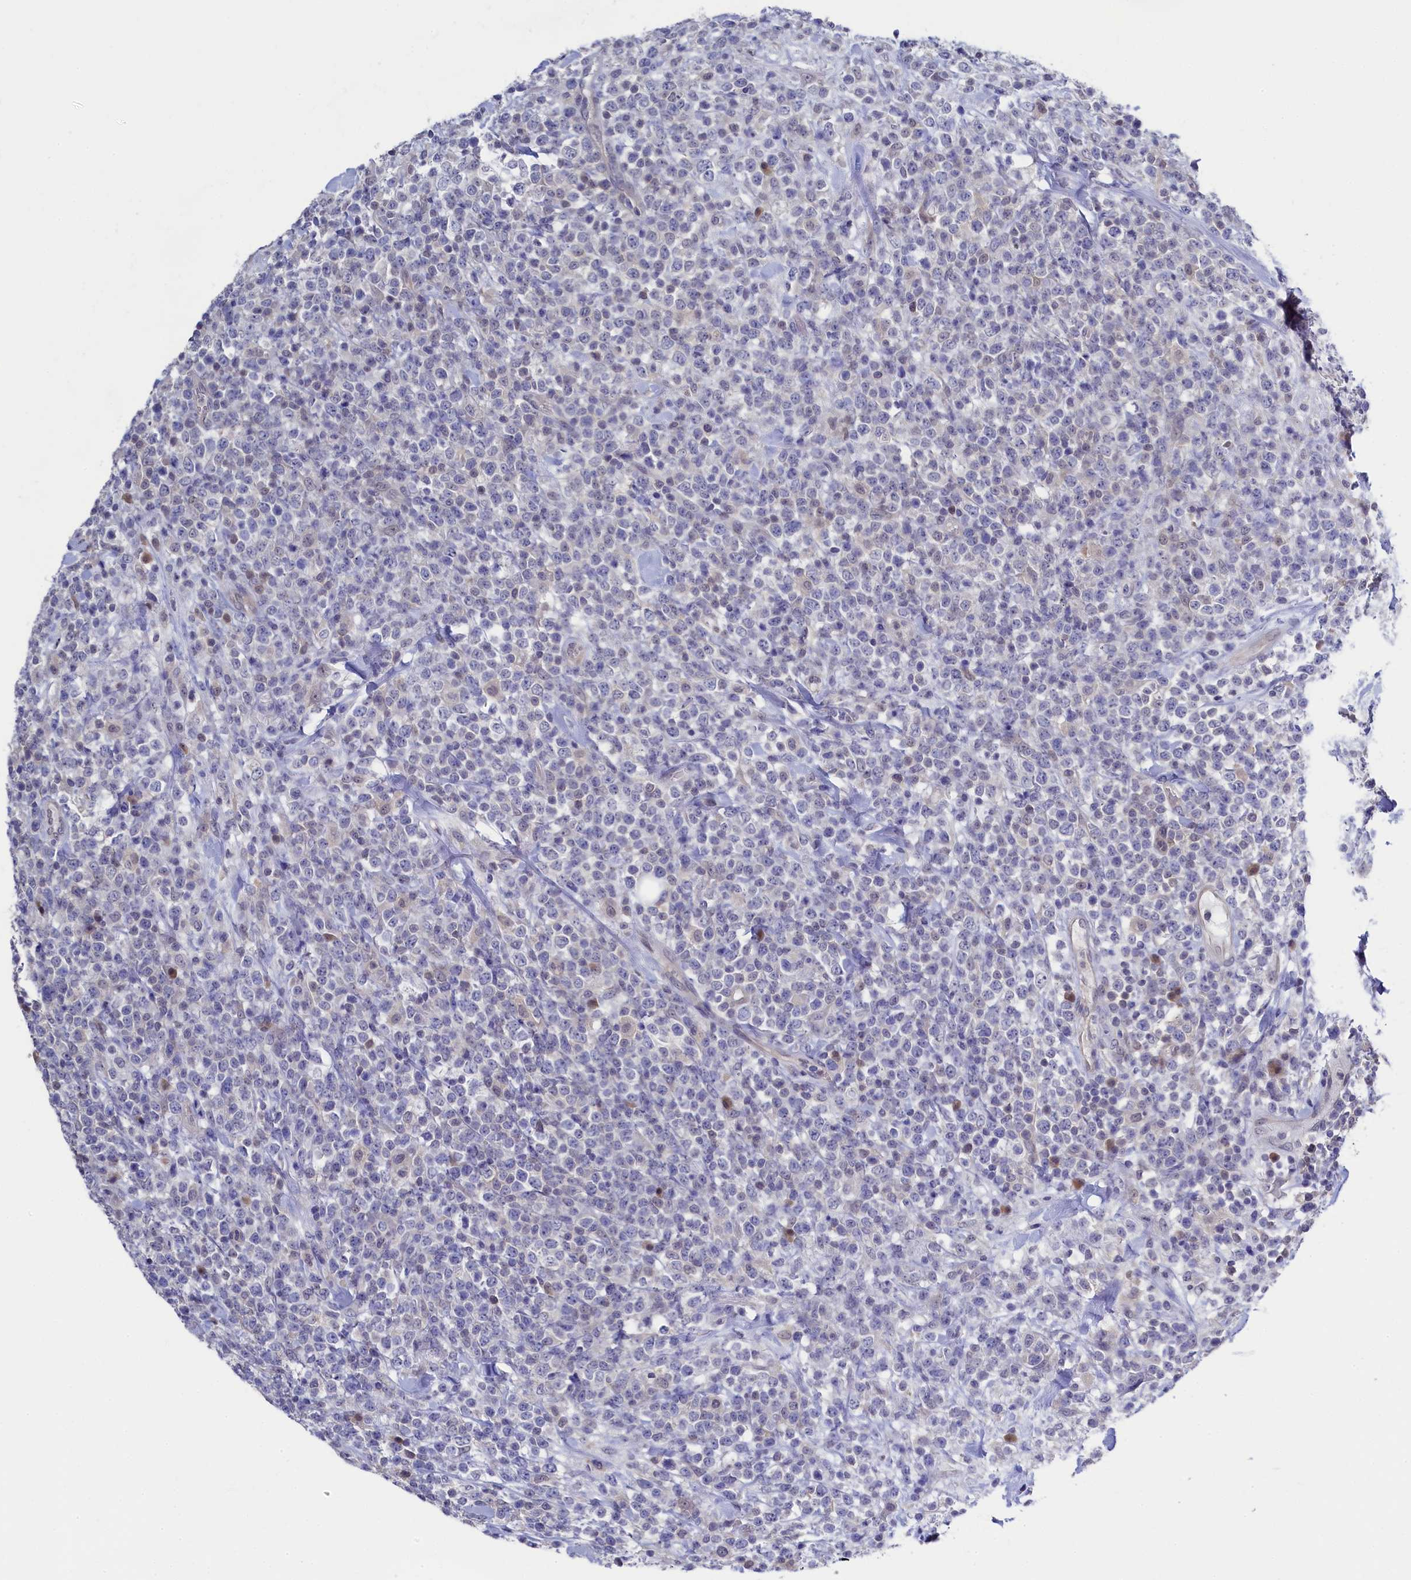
{"staining": {"intensity": "negative", "quantity": "none", "location": "none"}, "tissue": "lymphoma", "cell_type": "Tumor cells", "image_type": "cancer", "snomed": [{"axis": "morphology", "description": "Malignant lymphoma, non-Hodgkin's type, High grade"}, {"axis": "topography", "description": "Colon"}], "caption": "High magnification brightfield microscopy of lymphoma stained with DAB (brown) and counterstained with hematoxylin (blue): tumor cells show no significant expression.", "gene": "C11orf54", "patient": {"sex": "female", "age": 53}}